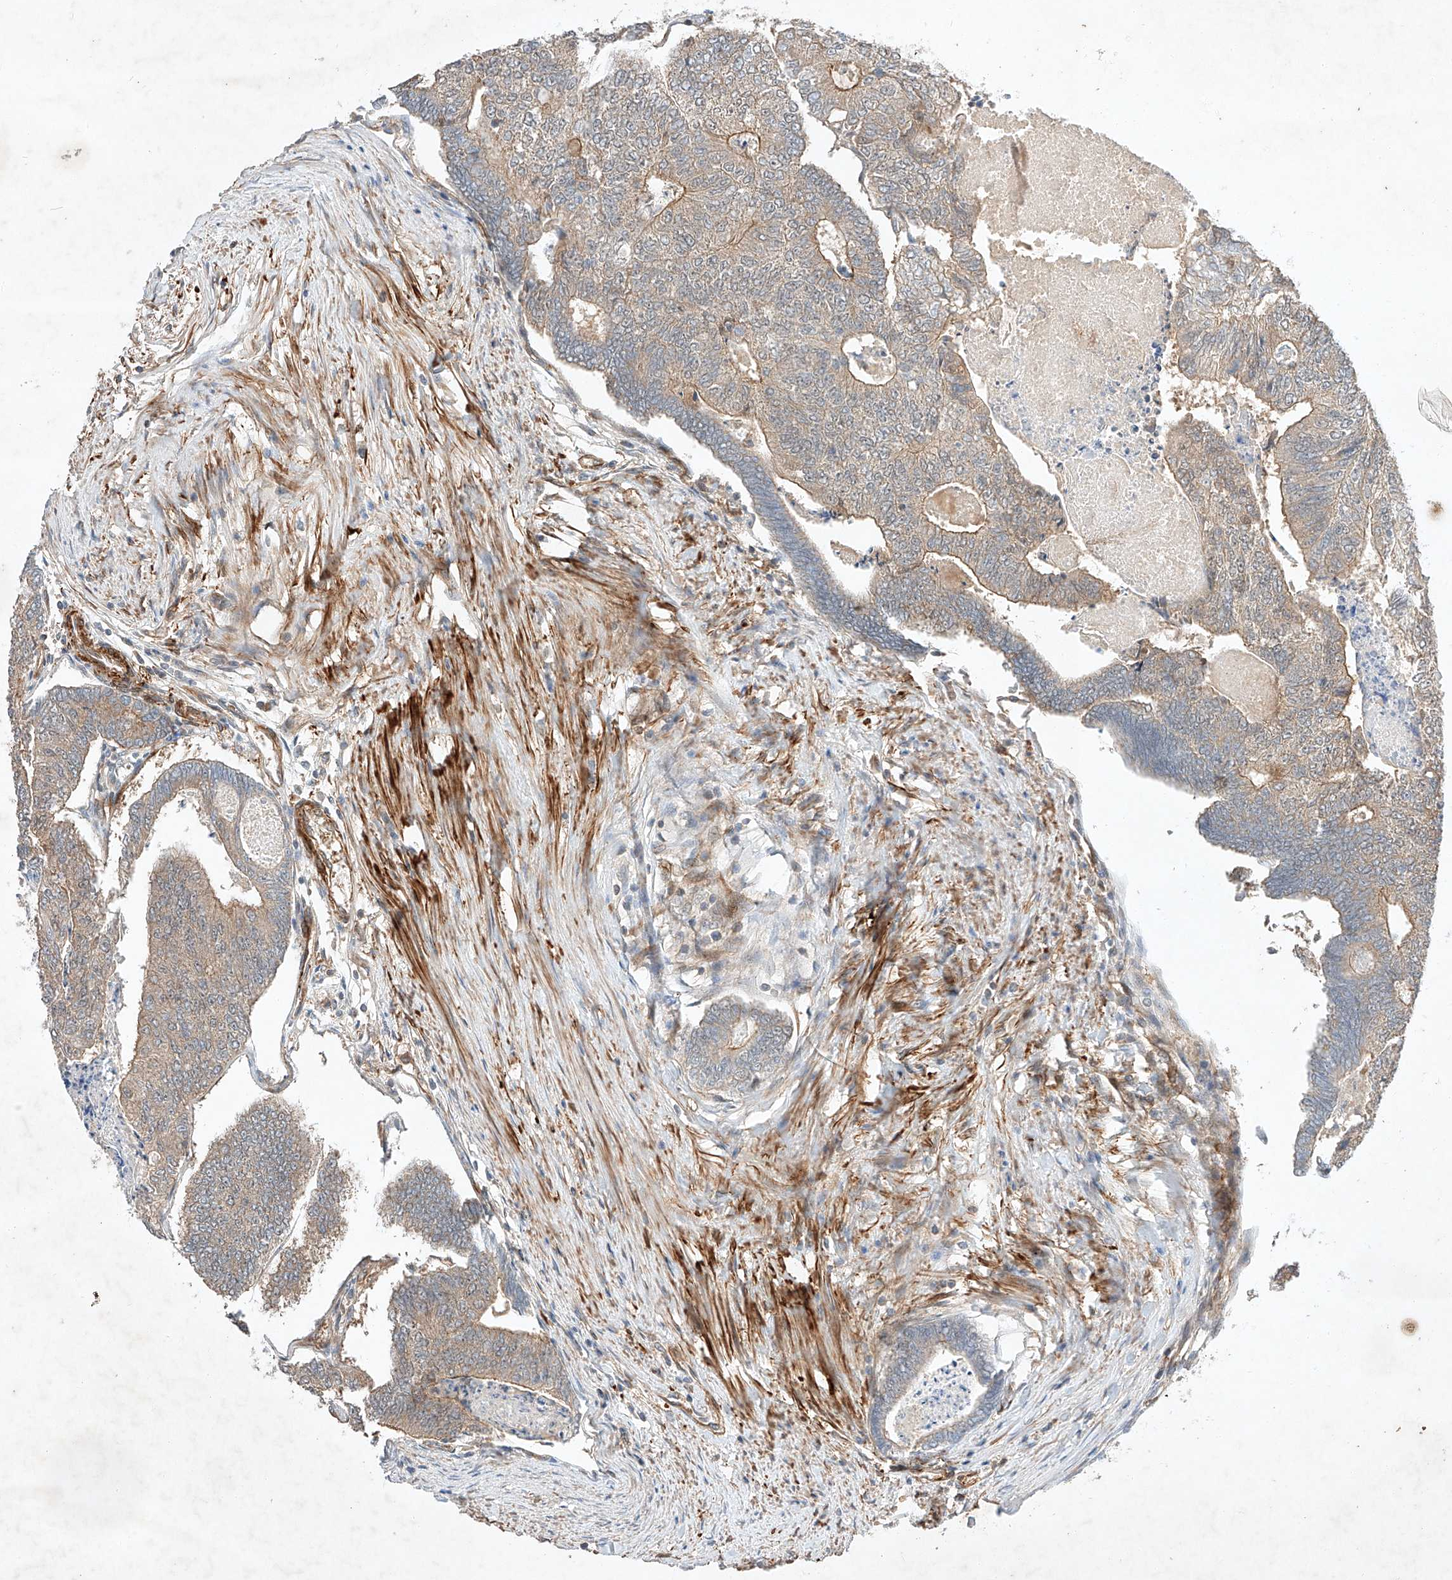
{"staining": {"intensity": "weak", "quantity": "25%-75%", "location": "cytoplasmic/membranous"}, "tissue": "colorectal cancer", "cell_type": "Tumor cells", "image_type": "cancer", "snomed": [{"axis": "morphology", "description": "Adenocarcinoma, NOS"}, {"axis": "topography", "description": "Colon"}], "caption": "The immunohistochemical stain labels weak cytoplasmic/membranous expression in tumor cells of adenocarcinoma (colorectal) tissue.", "gene": "ARHGAP33", "patient": {"sex": "female", "age": 67}}